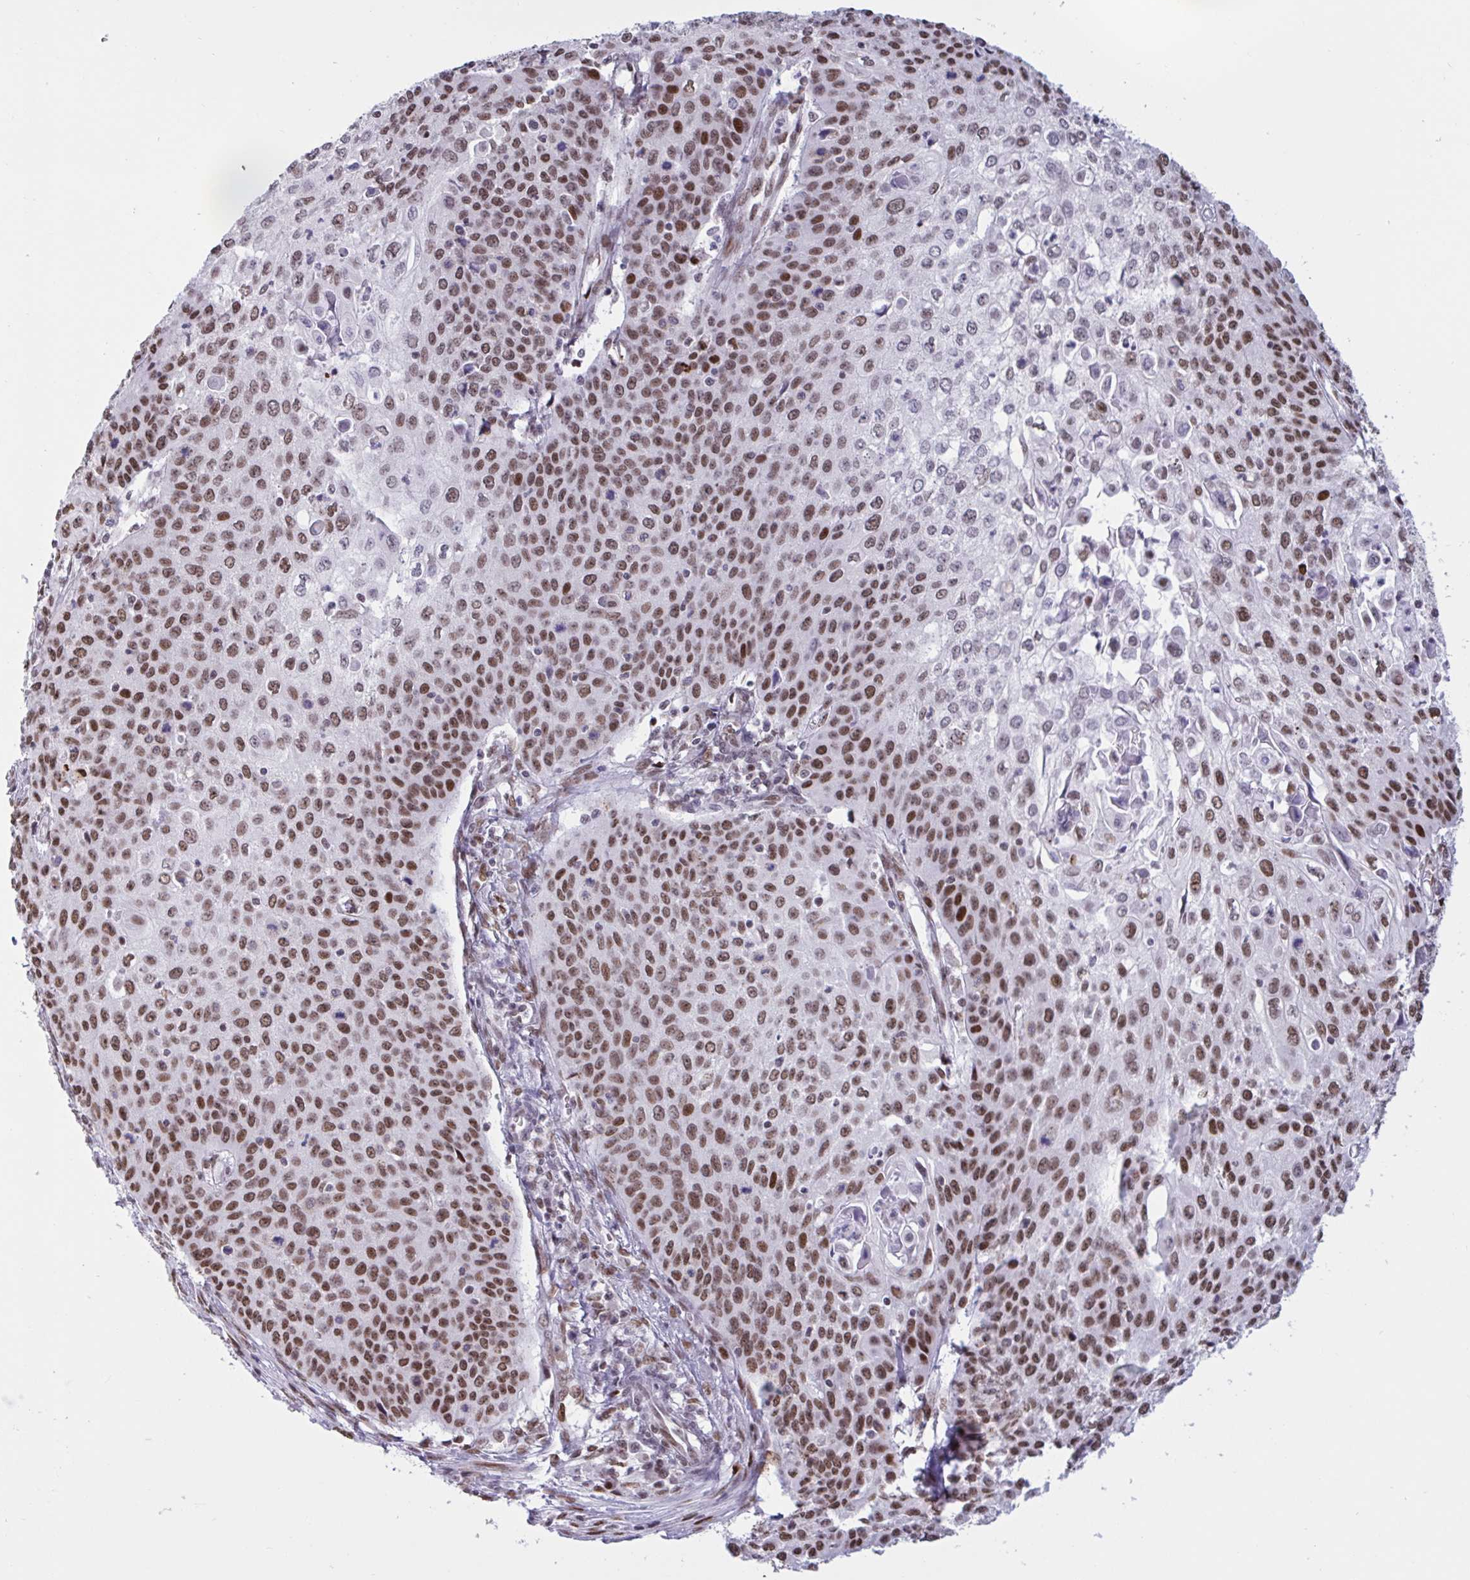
{"staining": {"intensity": "moderate", "quantity": ">75%", "location": "nuclear"}, "tissue": "cervical cancer", "cell_type": "Tumor cells", "image_type": "cancer", "snomed": [{"axis": "morphology", "description": "Squamous cell carcinoma, NOS"}, {"axis": "topography", "description": "Cervix"}], "caption": "The histopathology image exhibits a brown stain indicating the presence of a protein in the nuclear of tumor cells in cervical cancer.", "gene": "CBFA2T2", "patient": {"sex": "female", "age": 65}}